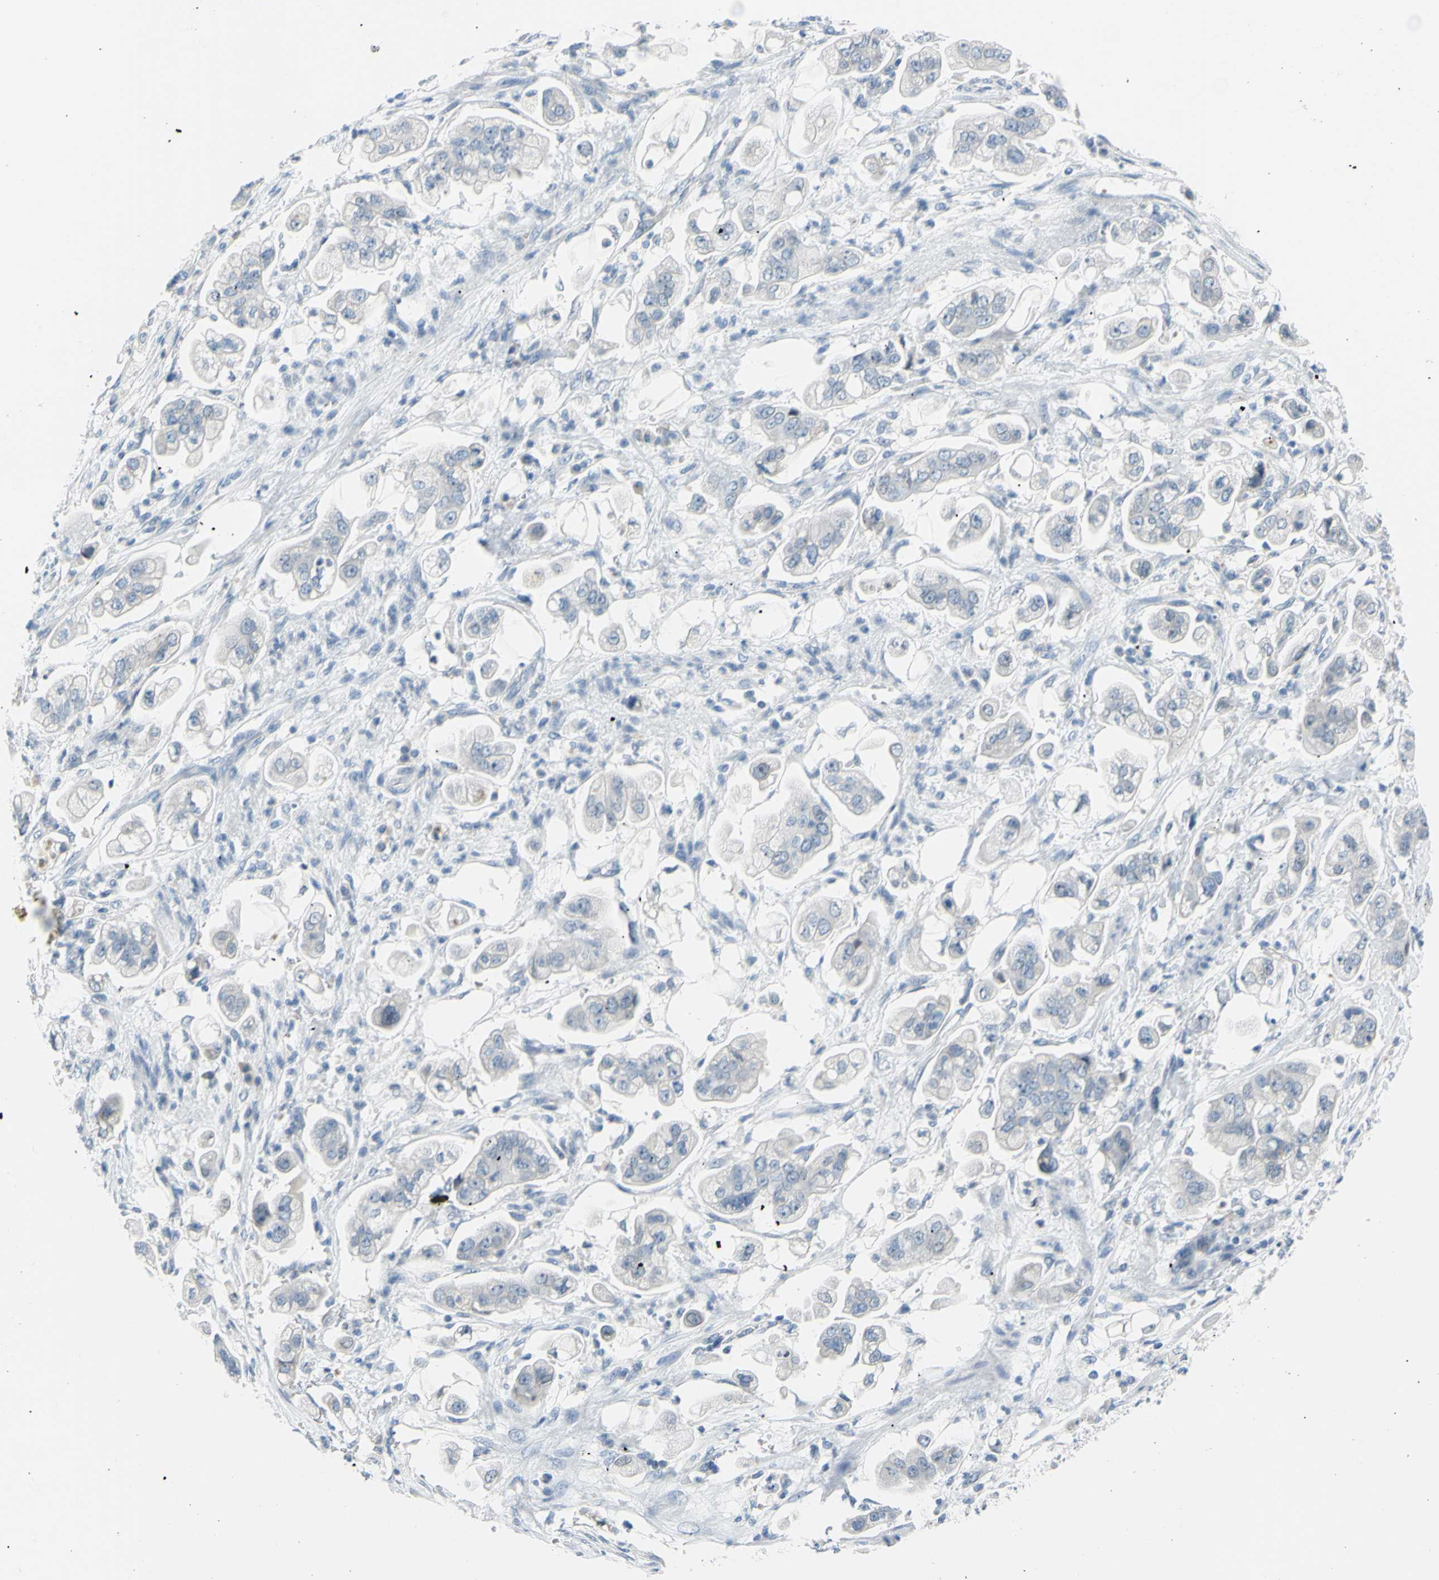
{"staining": {"intensity": "negative", "quantity": "none", "location": "none"}, "tissue": "stomach cancer", "cell_type": "Tumor cells", "image_type": "cancer", "snomed": [{"axis": "morphology", "description": "Adenocarcinoma, NOS"}, {"axis": "topography", "description": "Stomach"}], "caption": "Adenocarcinoma (stomach) was stained to show a protein in brown. There is no significant expression in tumor cells. (DAB immunohistochemistry (IHC) with hematoxylin counter stain).", "gene": "DCT", "patient": {"sex": "male", "age": 62}}